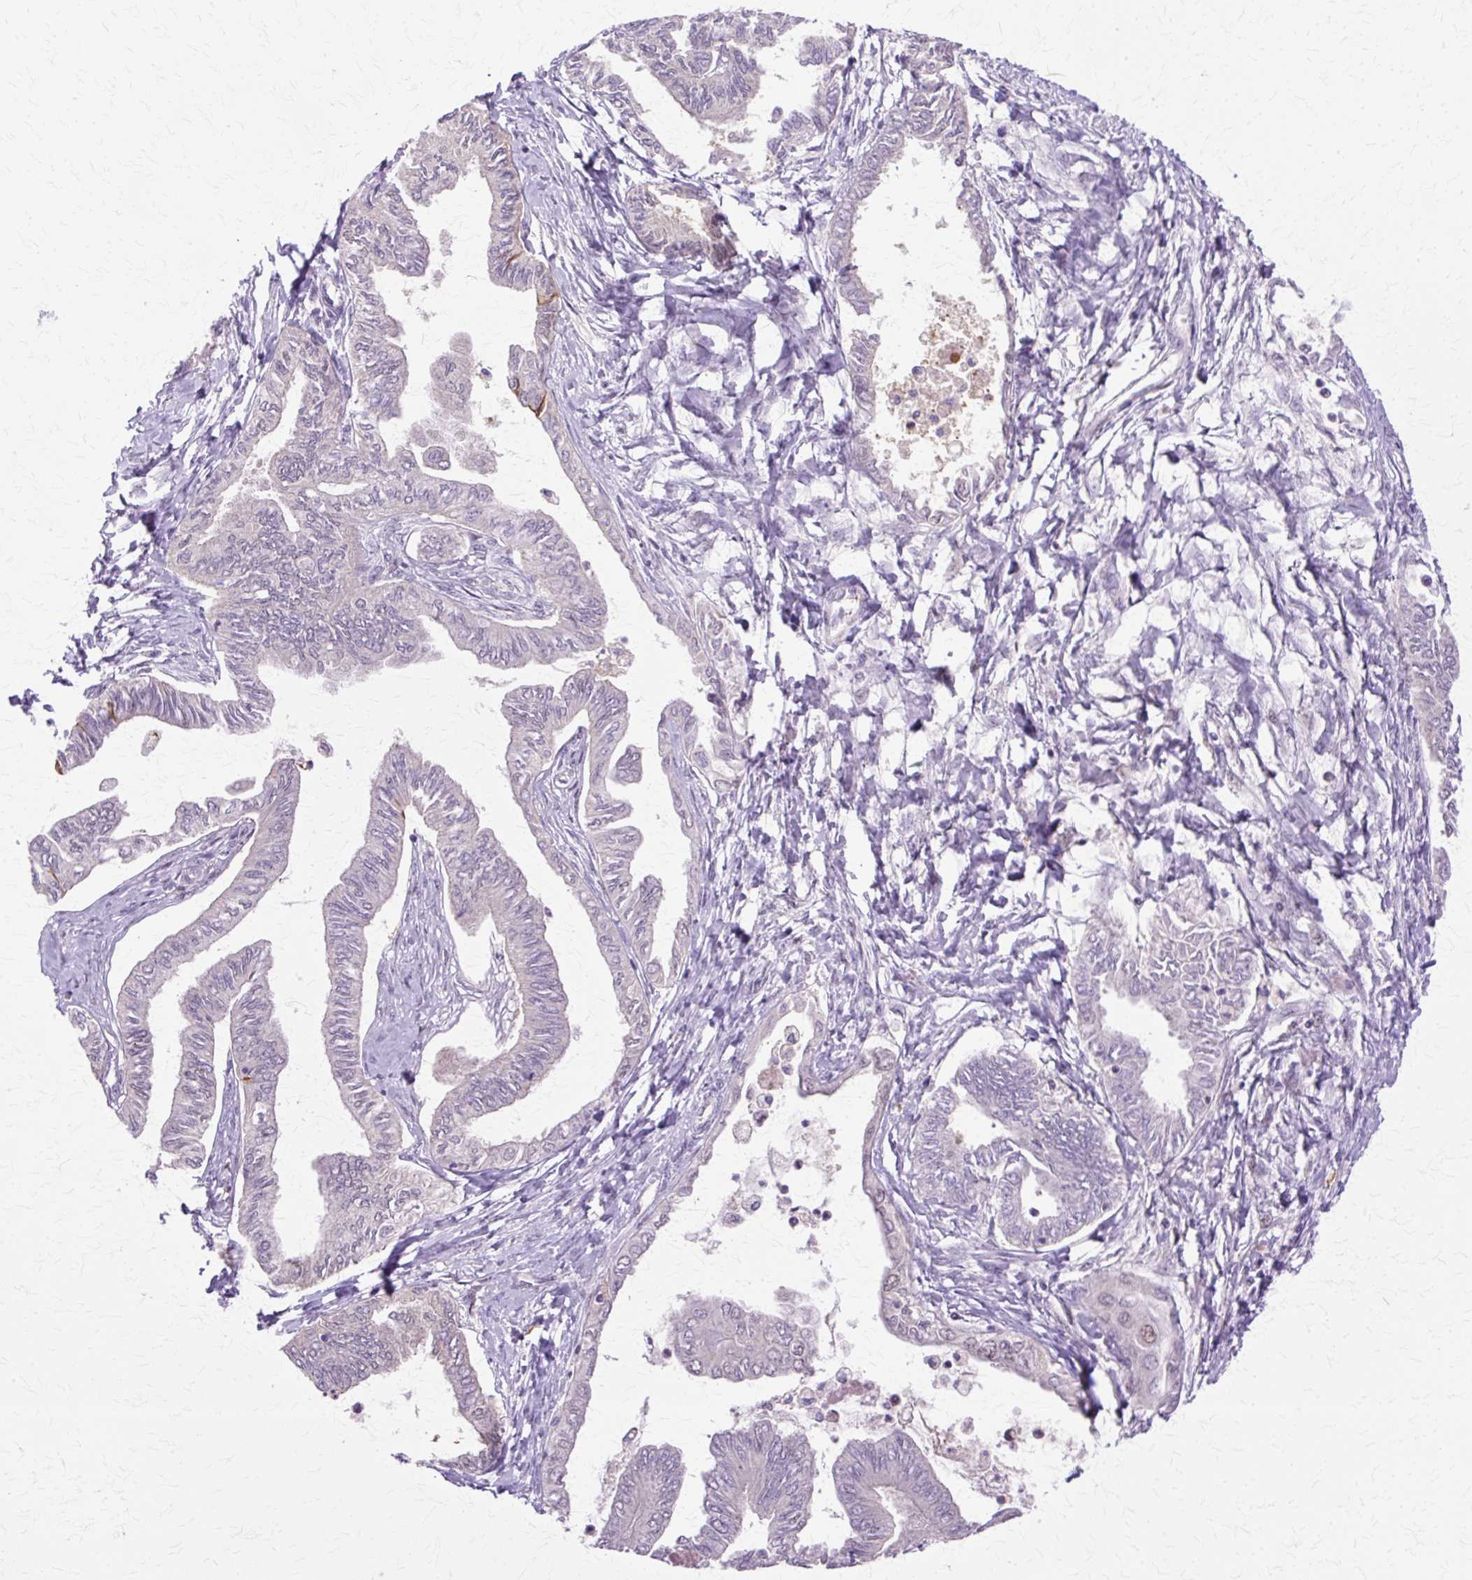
{"staining": {"intensity": "weak", "quantity": "<25%", "location": "nuclear"}, "tissue": "ovarian cancer", "cell_type": "Tumor cells", "image_type": "cancer", "snomed": [{"axis": "morphology", "description": "Carcinoma, endometroid"}, {"axis": "topography", "description": "Ovary"}], "caption": "The immunohistochemistry (IHC) photomicrograph has no significant expression in tumor cells of ovarian cancer (endometroid carcinoma) tissue.", "gene": "HSPA8", "patient": {"sex": "female", "age": 70}}